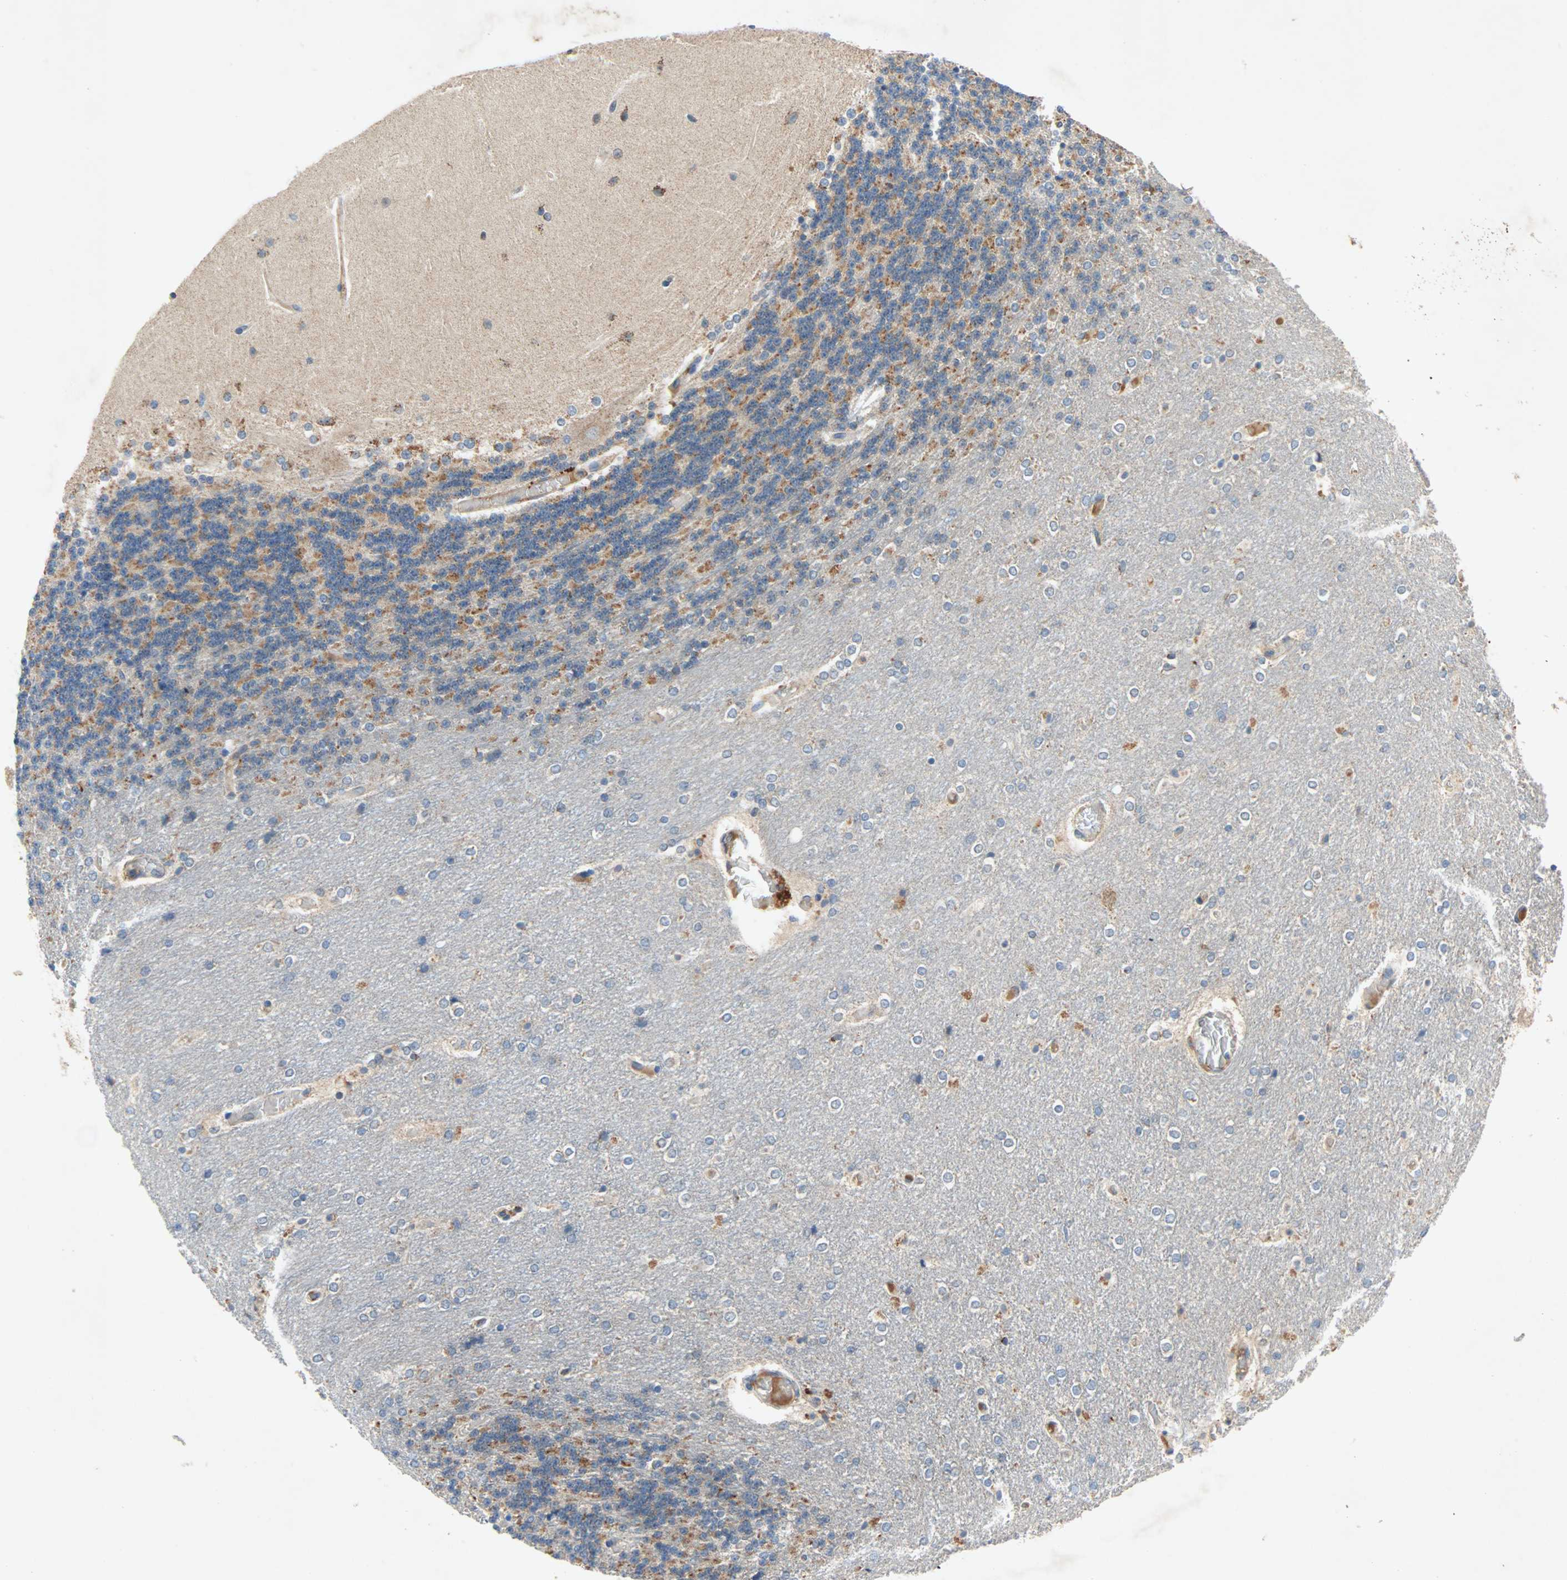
{"staining": {"intensity": "moderate", "quantity": "25%-75%", "location": "cytoplasmic/membranous"}, "tissue": "cerebellum", "cell_type": "Cells in granular layer", "image_type": "normal", "snomed": [{"axis": "morphology", "description": "Normal tissue, NOS"}, {"axis": "topography", "description": "Cerebellum"}], "caption": "A high-resolution micrograph shows IHC staining of normal cerebellum, which exhibits moderate cytoplasmic/membranous positivity in approximately 25%-75% of cells in granular layer. (Brightfield microscopy of DAB IHC at high magnification).", "gene": "XYLT1", "patient": {"sex": "female", "age": 54}}